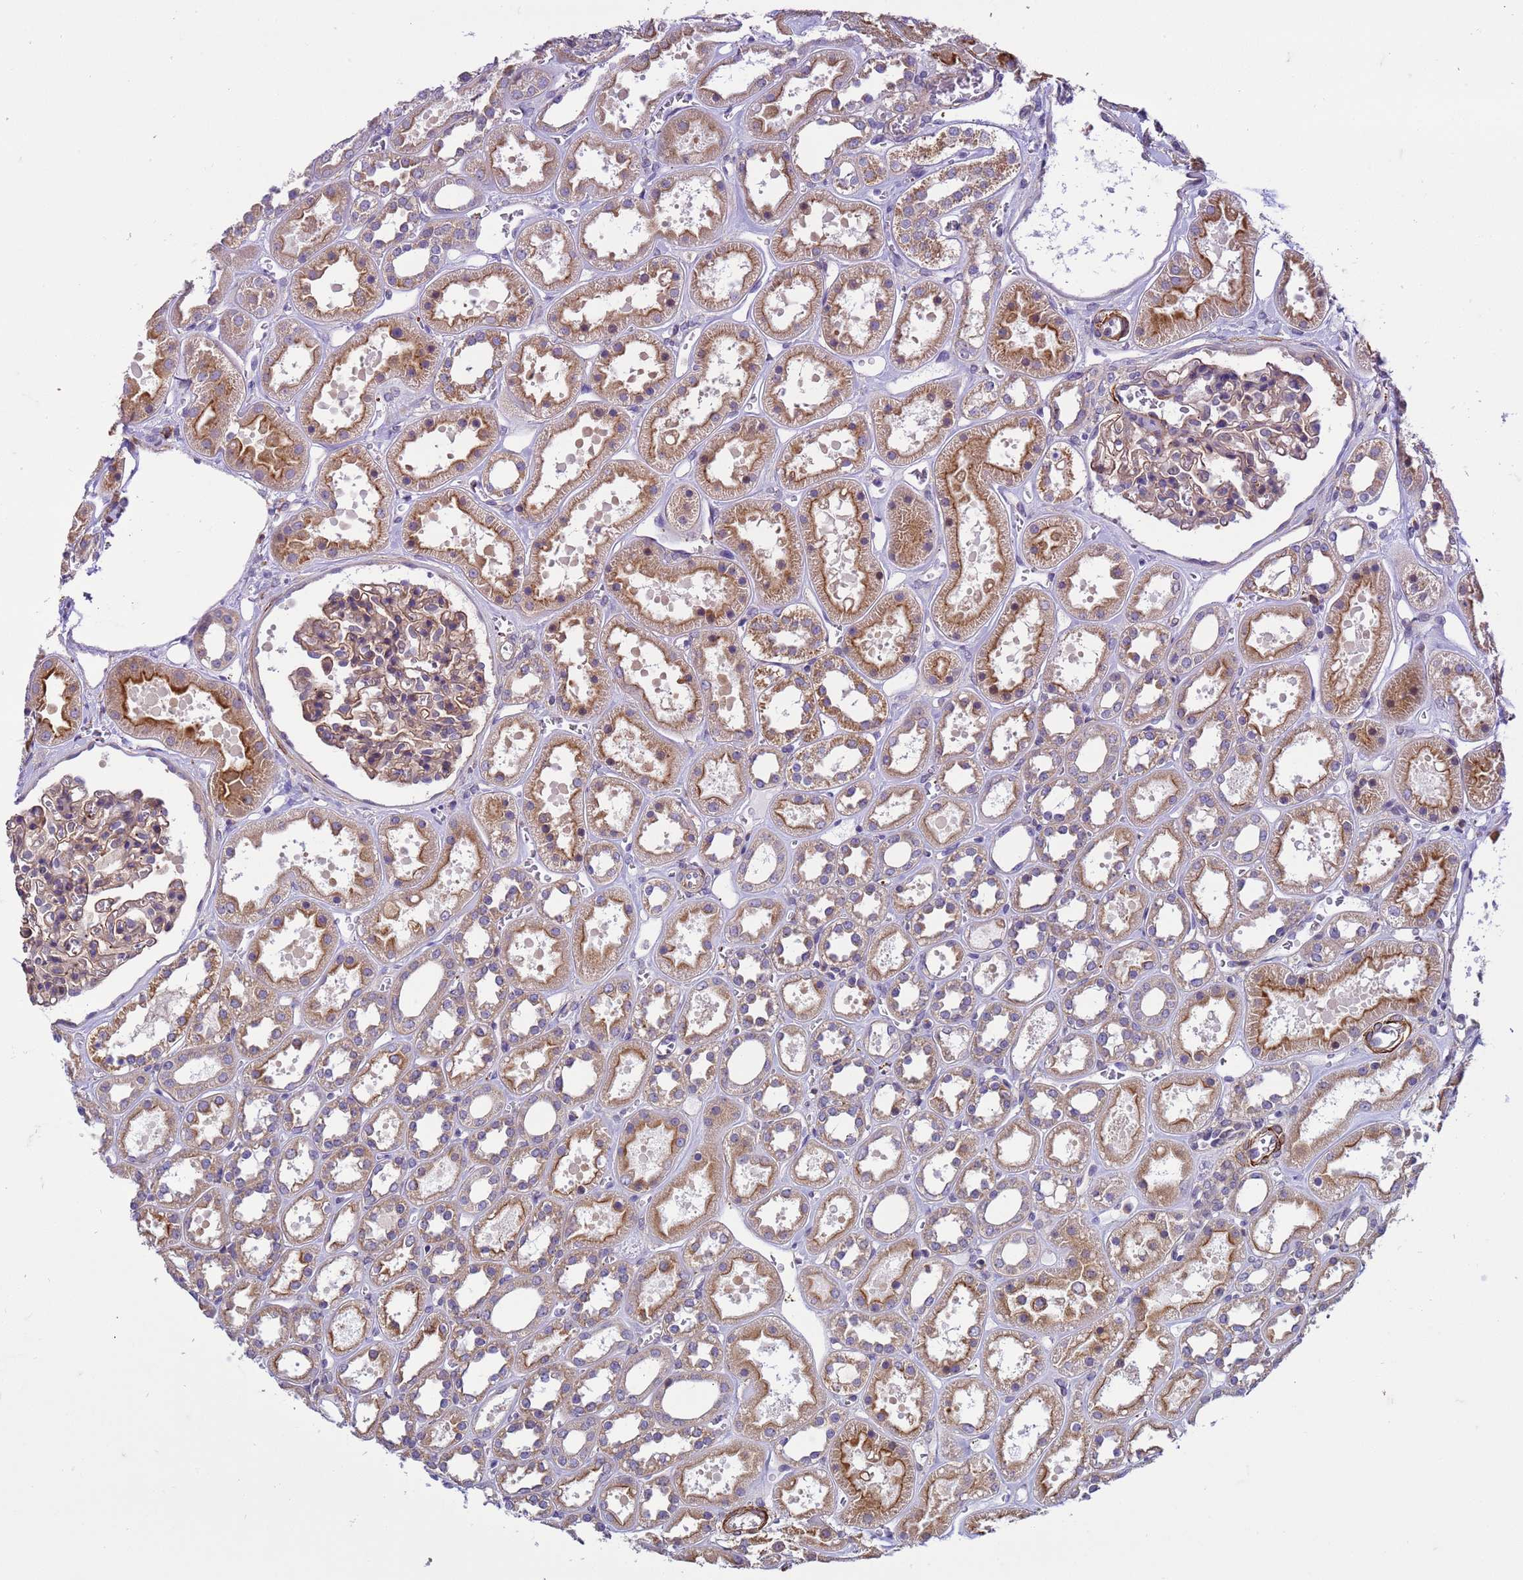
{"staining": {"intensity": "weak", "quantity": "<25%", "location": "cytoplasmic/membranous"}, "tissue": "kidney", "cell_type": "Cells in glomeruli", "image_type": "normal", "snomed": [{"axis": "morphology", "description": "Normal tissue, NOS"}, {"axis": "topography", "description": "Kidney"}], "caption": "Human kidney stained for a protein using IHC reveals no staining in cells in glomeruli.", "gene": "GEN1", "patient": {"sex": "female", "age": 41}}